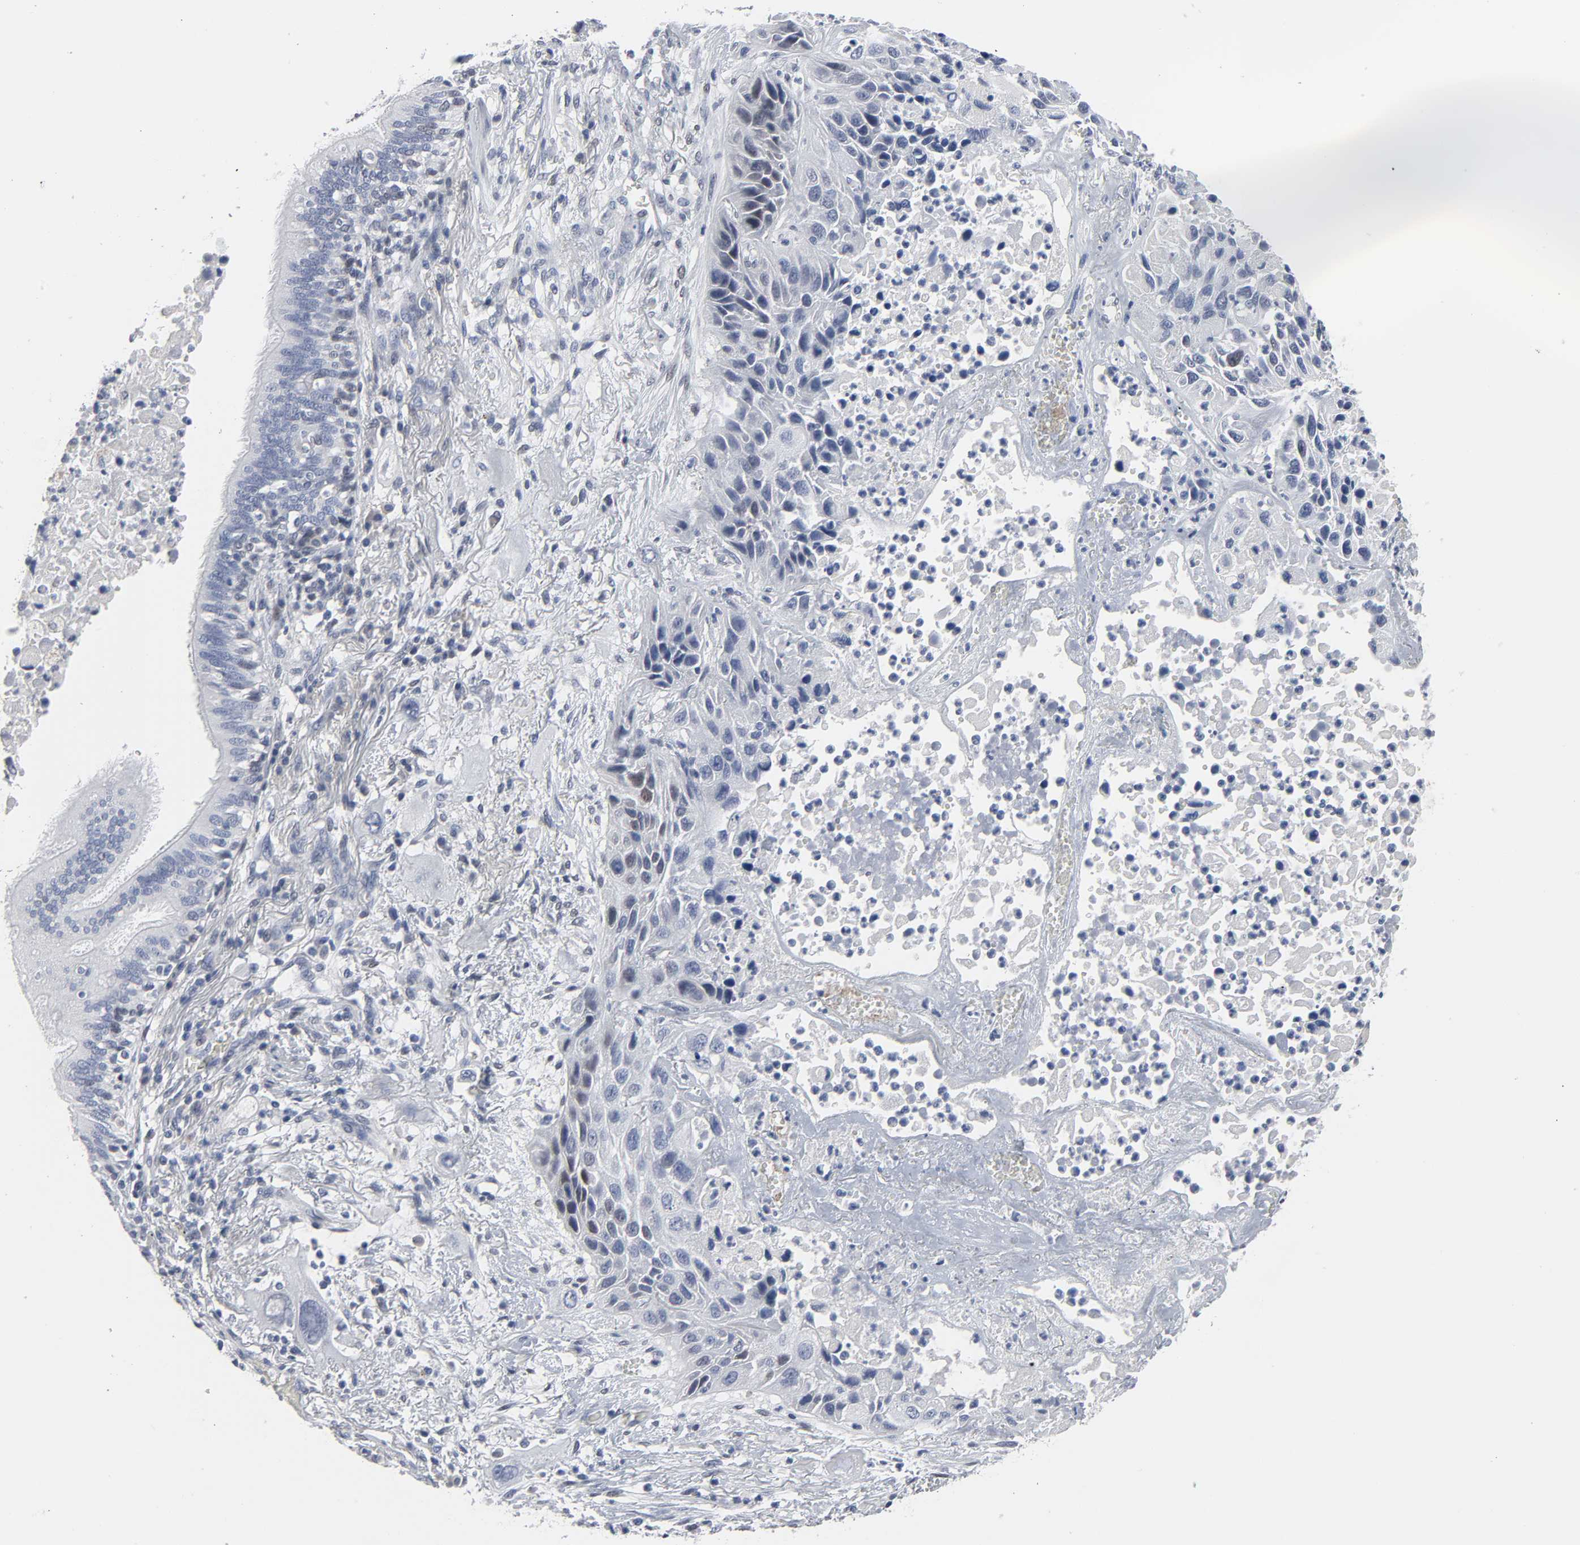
{"staining": {"intensity": "negative", "quantity": "none", "location": "none"}, "tissue": "lung cancer", "cell_type": "Tumor cells", "image_type": "cancer", "snomed": [{"axis": "morphology", "description": "Squamous cell carcinoma, NOS"}, {"axis": "topography", "description": "Lung"}], "caption": "Protein analysis of squamous cell carcinoma (lung) displays no significant positivity in tumor cells. Brightfield microscopy of IHC stained with DAB (3,3'-diaminobenzidine) (brown) and hematoxylin (blue), captured at high magnification.", "gene": "SALL2", "patient": {"sex": "female", "age": 76}}